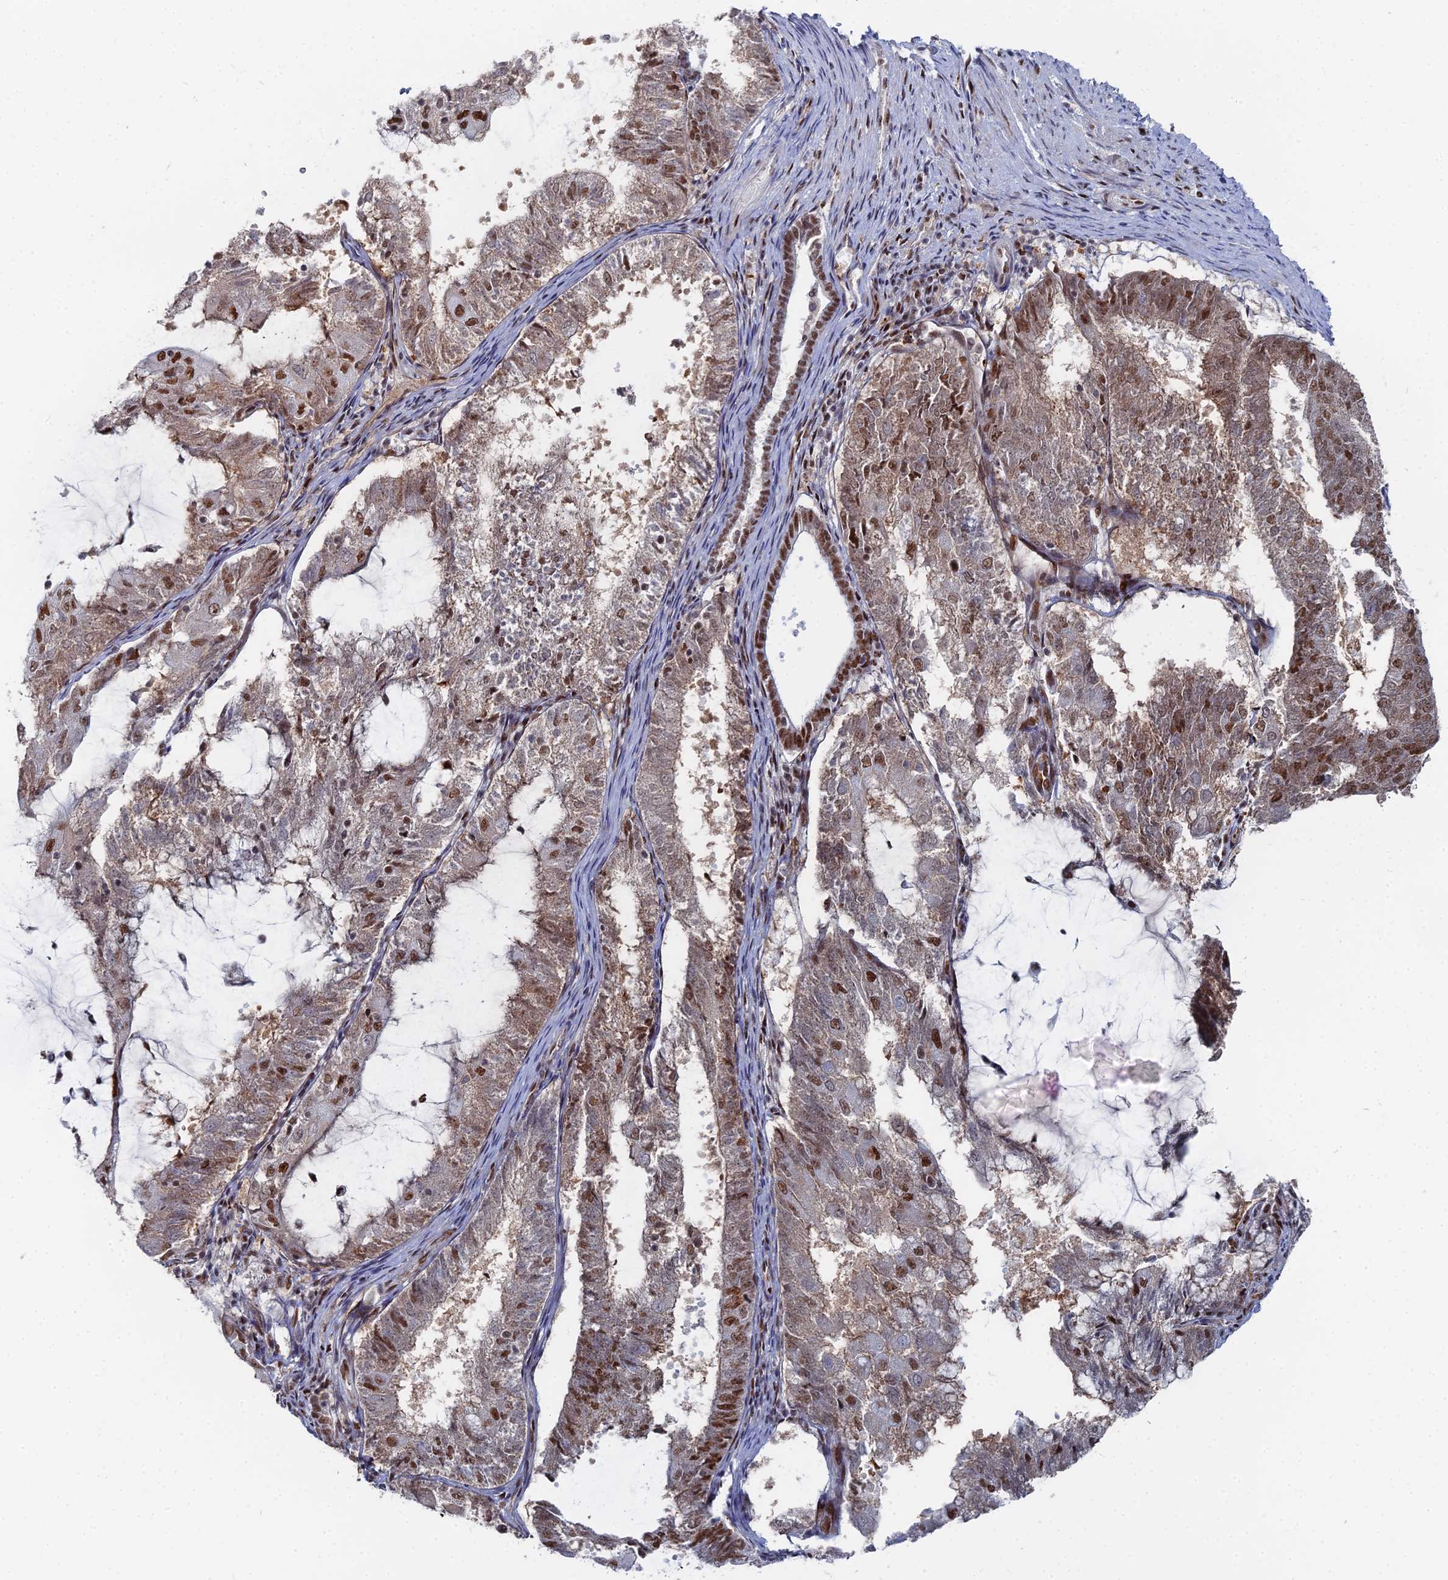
{"staining": {"intensity": "moderate", "quantity": ">75%", "location": "nuclear"}, "tissue": "endometrial cancer", "cell_type": "Tumor cells", "image_type": "cancer", "snomed": [{"axis": "morphology", "description": "Adenocarcinoma, NOS"}, {"axis": "topography", "description": "Endometrium"}], "caption": "Human adenocarcinoma (endometrial) stained with a protein marker exhibits moderate staining in tumor cells.", "gene": "GSC2", "patient": {"sex": "female", "age": 81}}